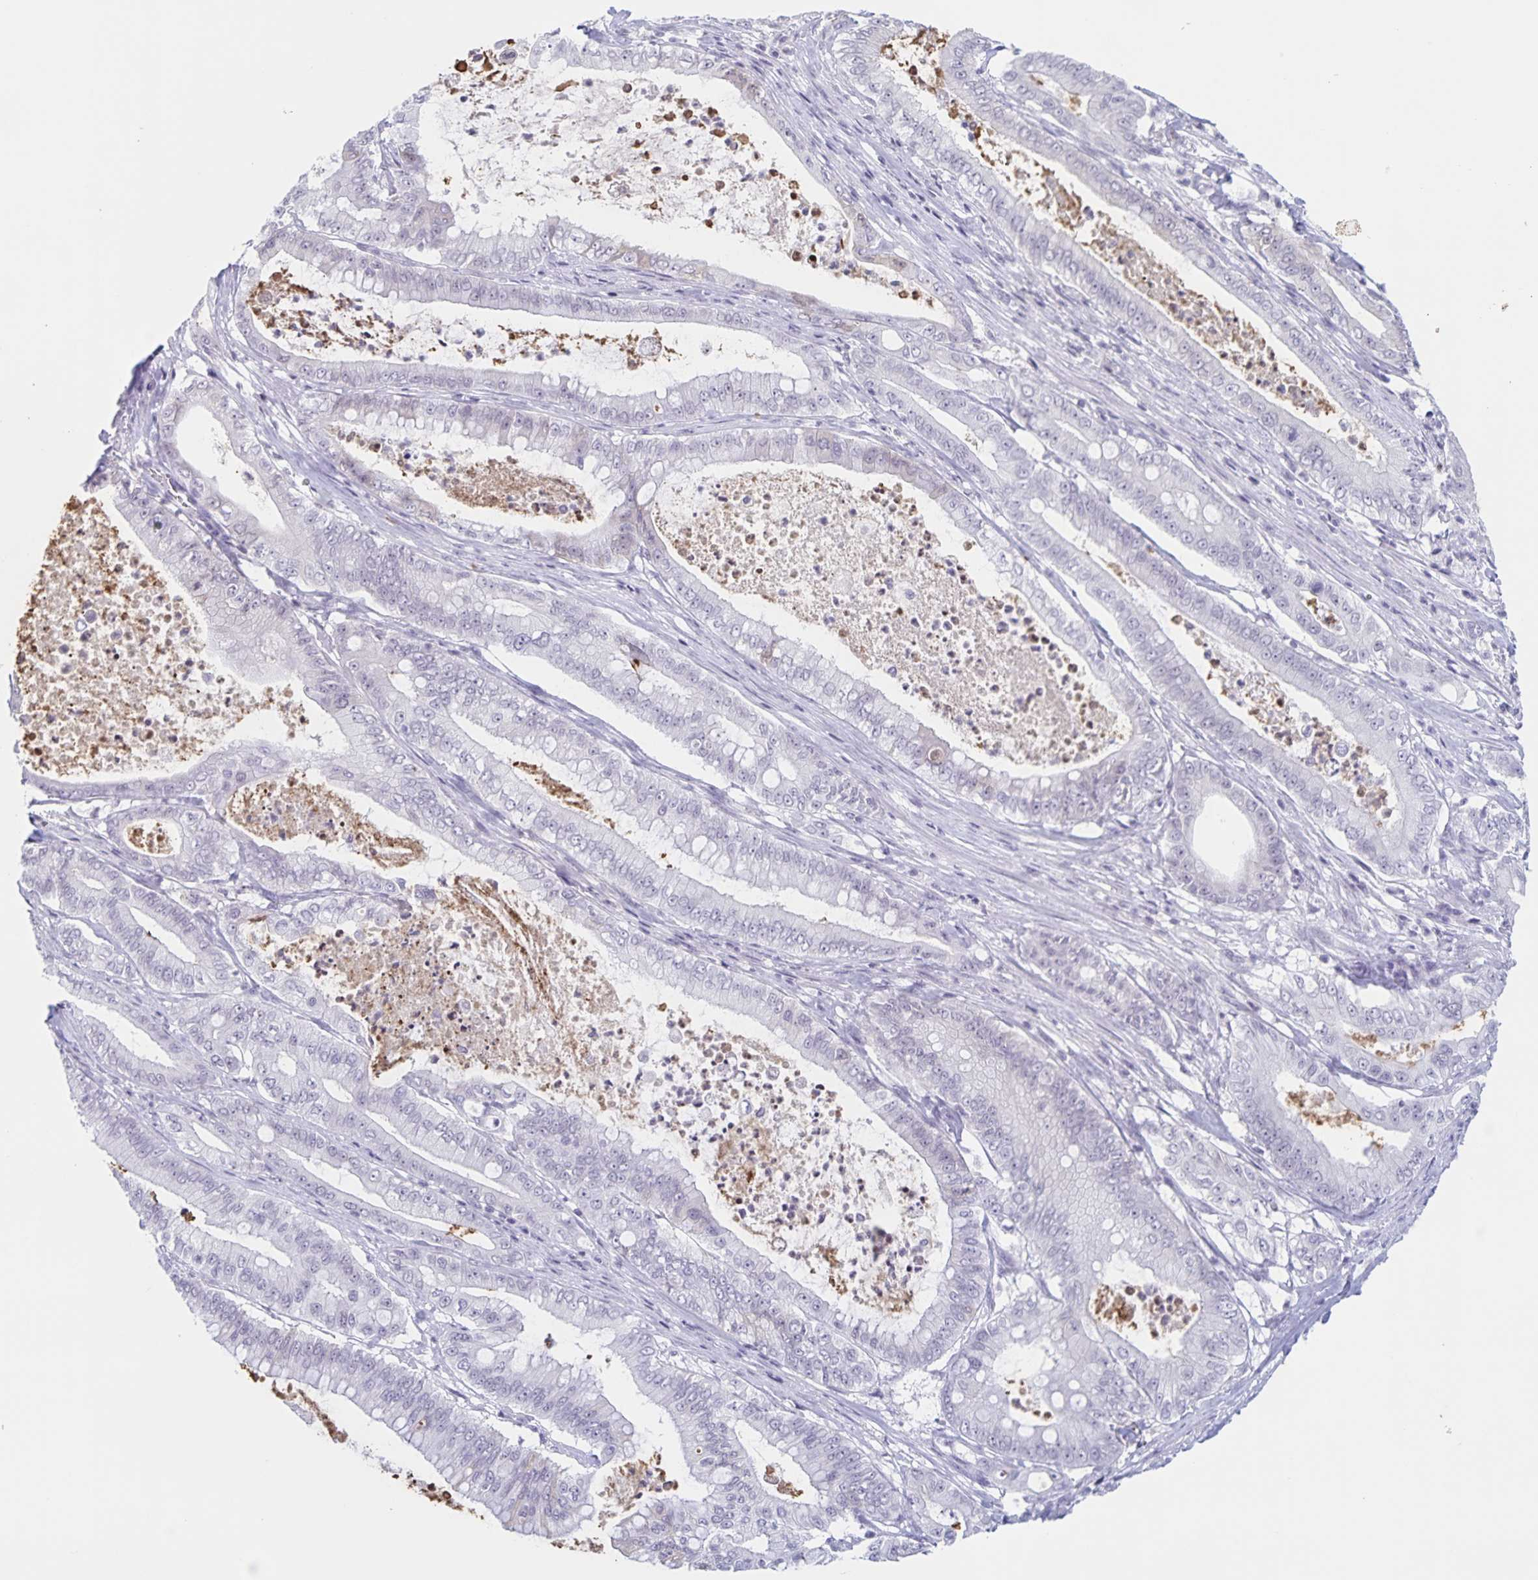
{"staining": {"intensity": "negative", "quantity": "none", "location": "none"}, "tissue": "pancreatic cancer", "cell_type": "Tumor cells", "image_type": "cancer", "snomed": [{"axis": "morphology", "description": "Adenocarcinoma, NOS"}, {"axis": "topography", "description": "Pancreas"}], "caption": "Tumor cells show no significant positivity in pancreatic adenocarcinoma. (DAB (3,3'-diaminobenzidine) IHC, high magnification).", "gene": "LCE6A", "patient": {"sex": "male", "age": 71}}